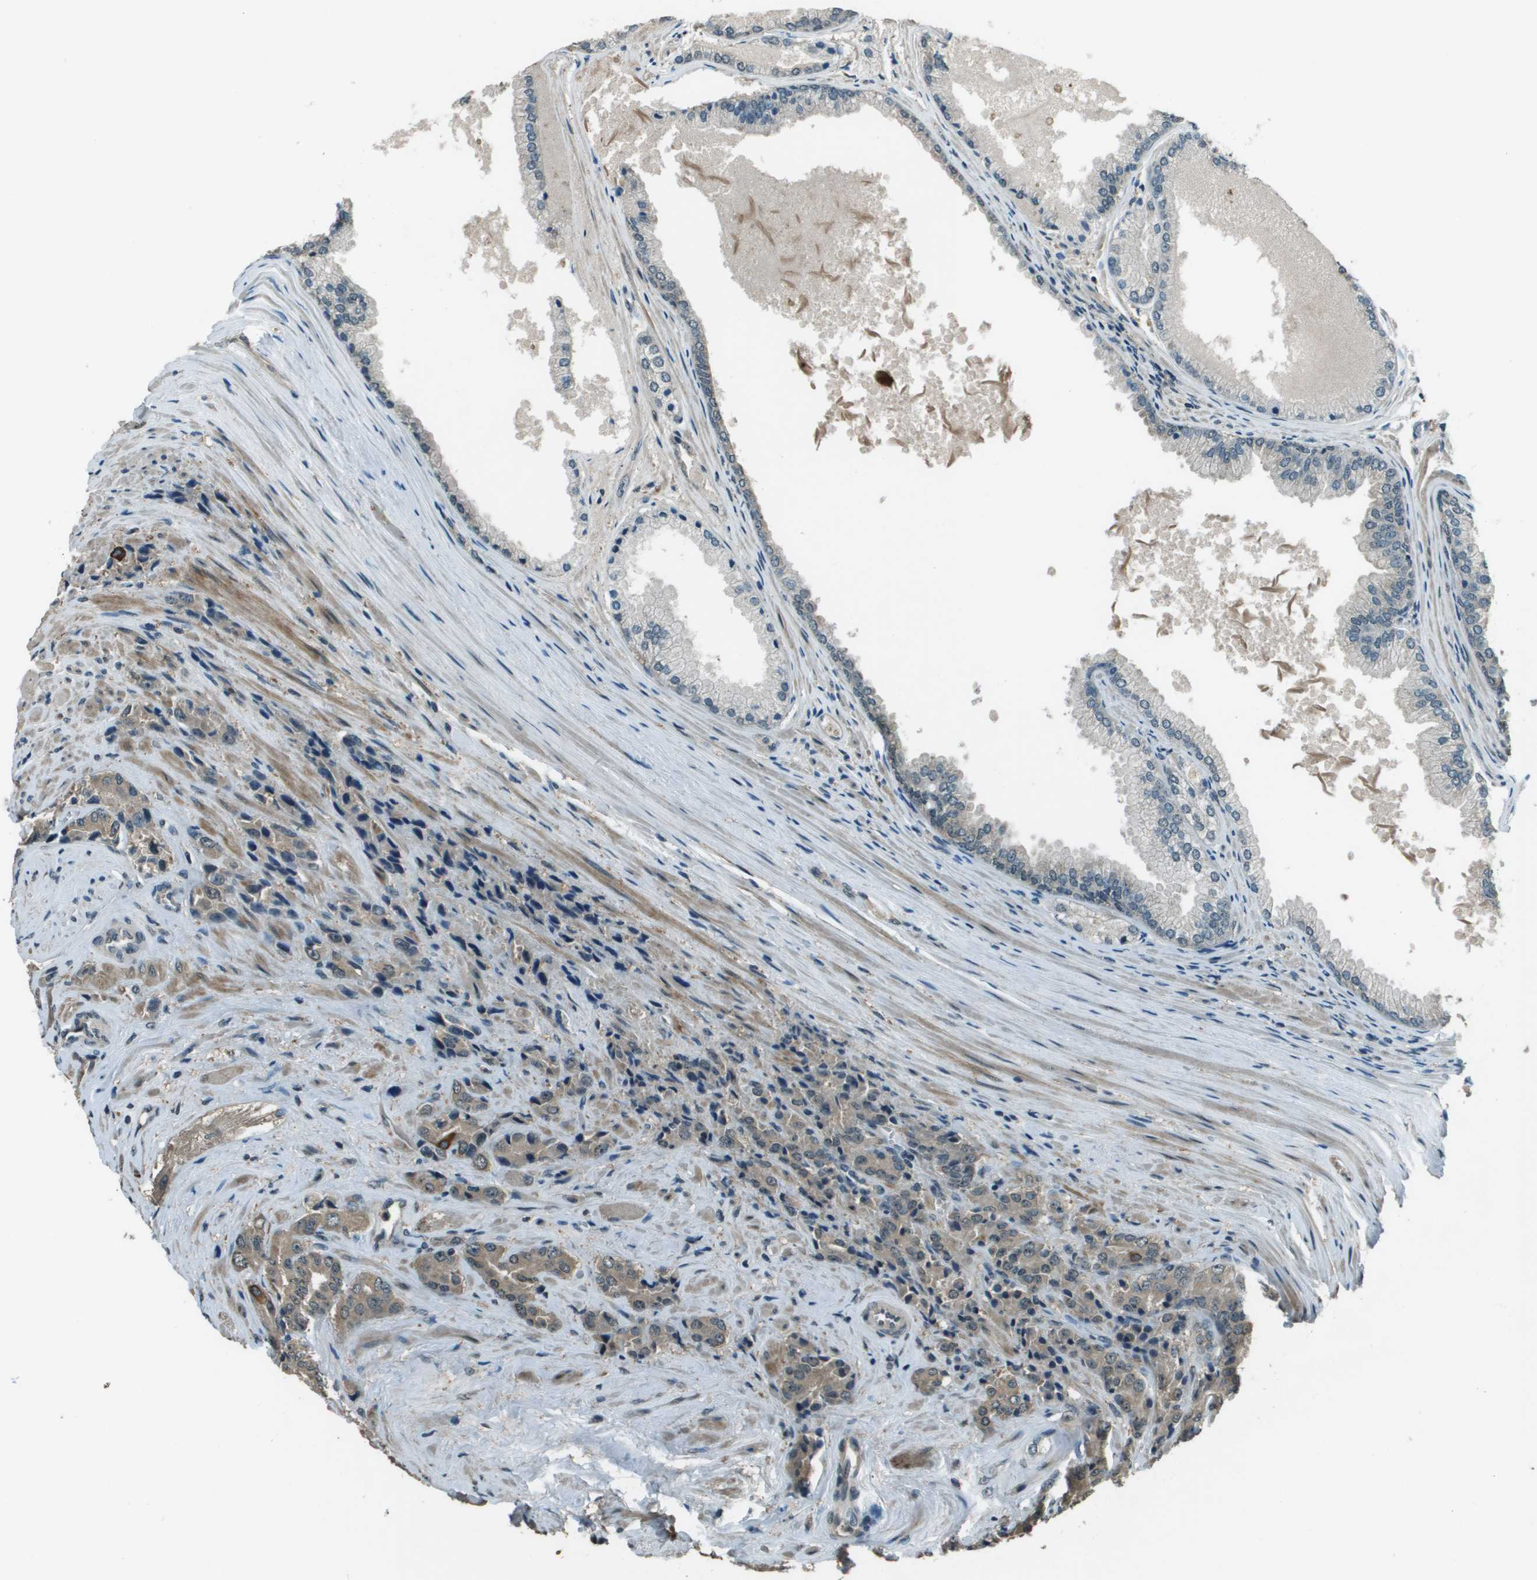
{"staining": {"intensity": "weak", "quantity": "25%-75%", "location": "cytoplasmic/membranous"}, "tissue": "prostate cancer", "cell_type": "Tumor cells", "image_type": "cancer", "snomed": [{"axis": "morphology", "description": "Adenocarcinoma, High grade"}, {"axis": "topography", "description": "Prostate"}], "caption": "Immunohistochemical staining of human prostate cancer (adenocarcinoma (high-grade)) exhibits low levels of weak cytoplasmic/membranous protein expression in about 25%-75% of tumor cells. The staining was performed using DAB, with brown indicating positive protein expression. Nuclei are stained blue with hematoxylin.", "gene": "SDC3", "patient": {"sex": "male", "age": 71}}